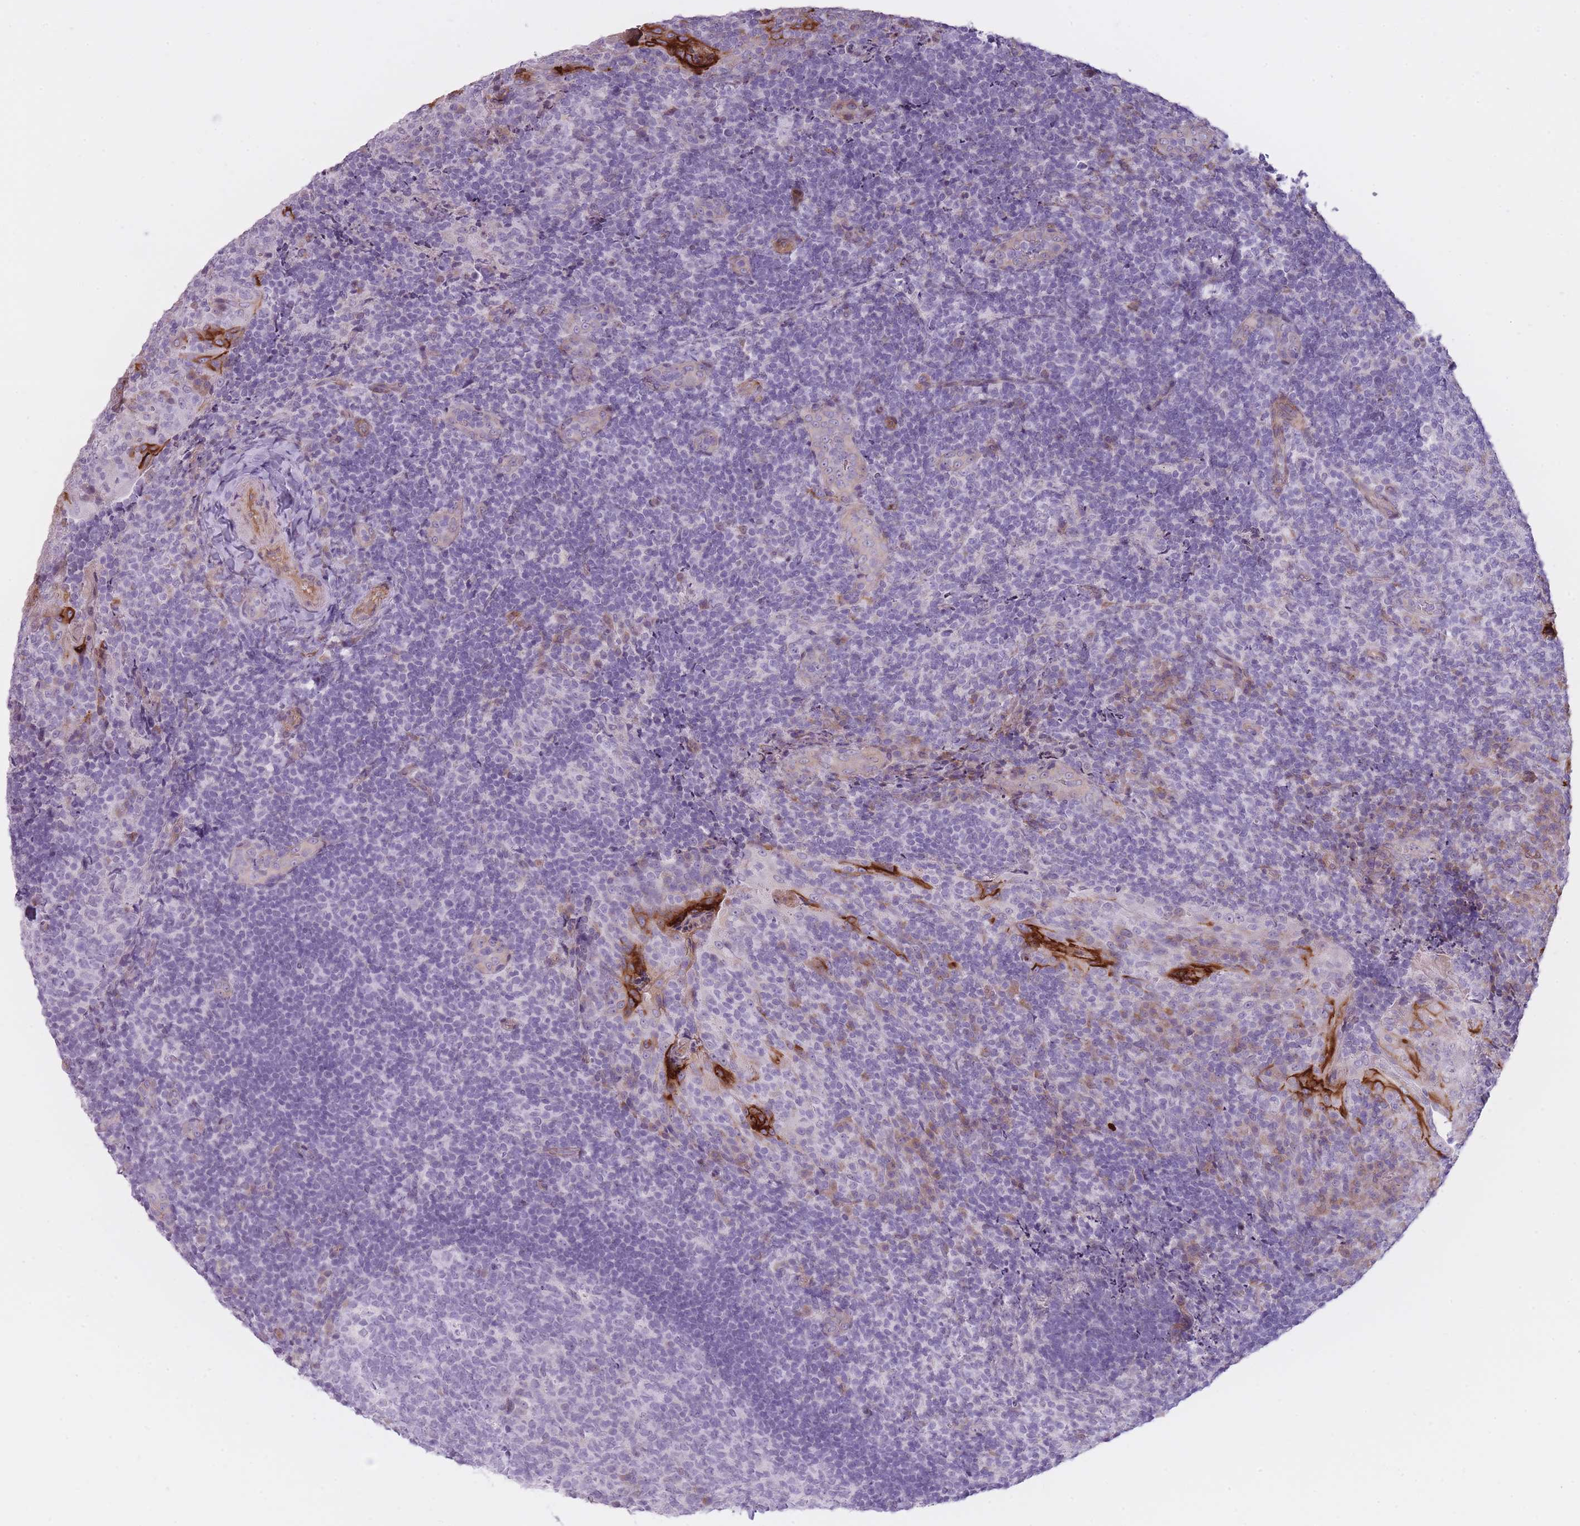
{"staining": {"intensity": "negative", "quantity": "none", "location": "none"}, "tissue": "tonsil", "cell_type": "Germinal center cells", "image_type": "normal", "snomed": [{"axis": "morphology", "description": "Normal tissue, NOS"}, {"axis": "topography", "description": "Tonsil"}], "caption": "DAB (3,3'-diaminobenzidine) immunohistochemical staining of benign human tonsil displays no significant staining in germinal center cells.", "gene": "PGRMC2", "patient": {"sex": "male", "age": 17}}